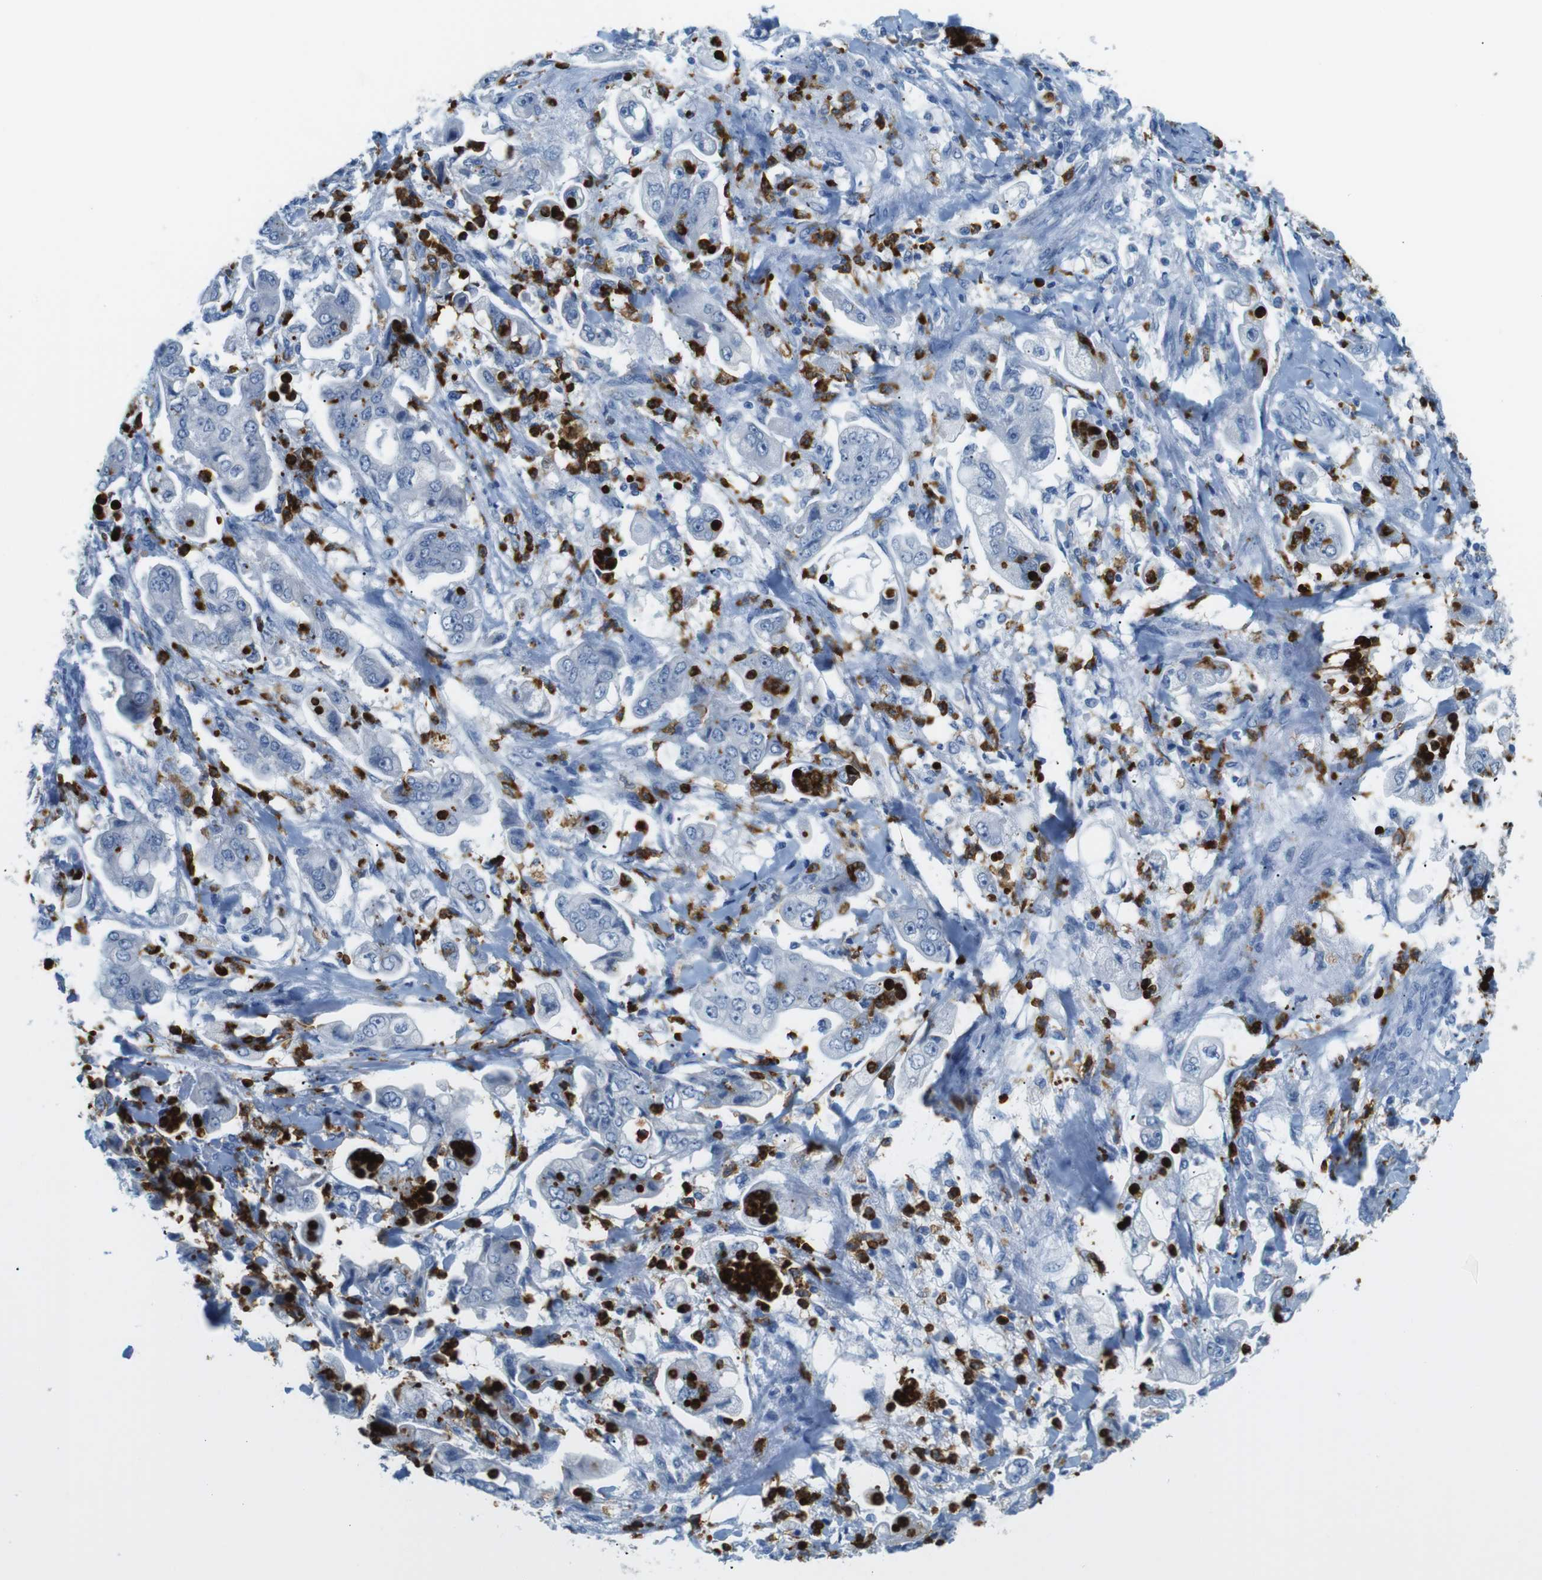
{"staining": {"intensity": "negative", "quantity": "none", "location": "none"}, "tissue": "stomach cancer", "cell_type": "Tumor cells", "image_type": "cancer", "snomed": [{"axis": "morphology", "description": "Adenocarcinoma, NOS"}, {"axis": "topography", "description": "Stomach"}], "caption": "A histopathology image of stomach adenocarcinoma stained for a protein shows no brown staining in tumor cells.", "gene": "MCEMP1", "patient": {"sex": "male", "age": 62}}